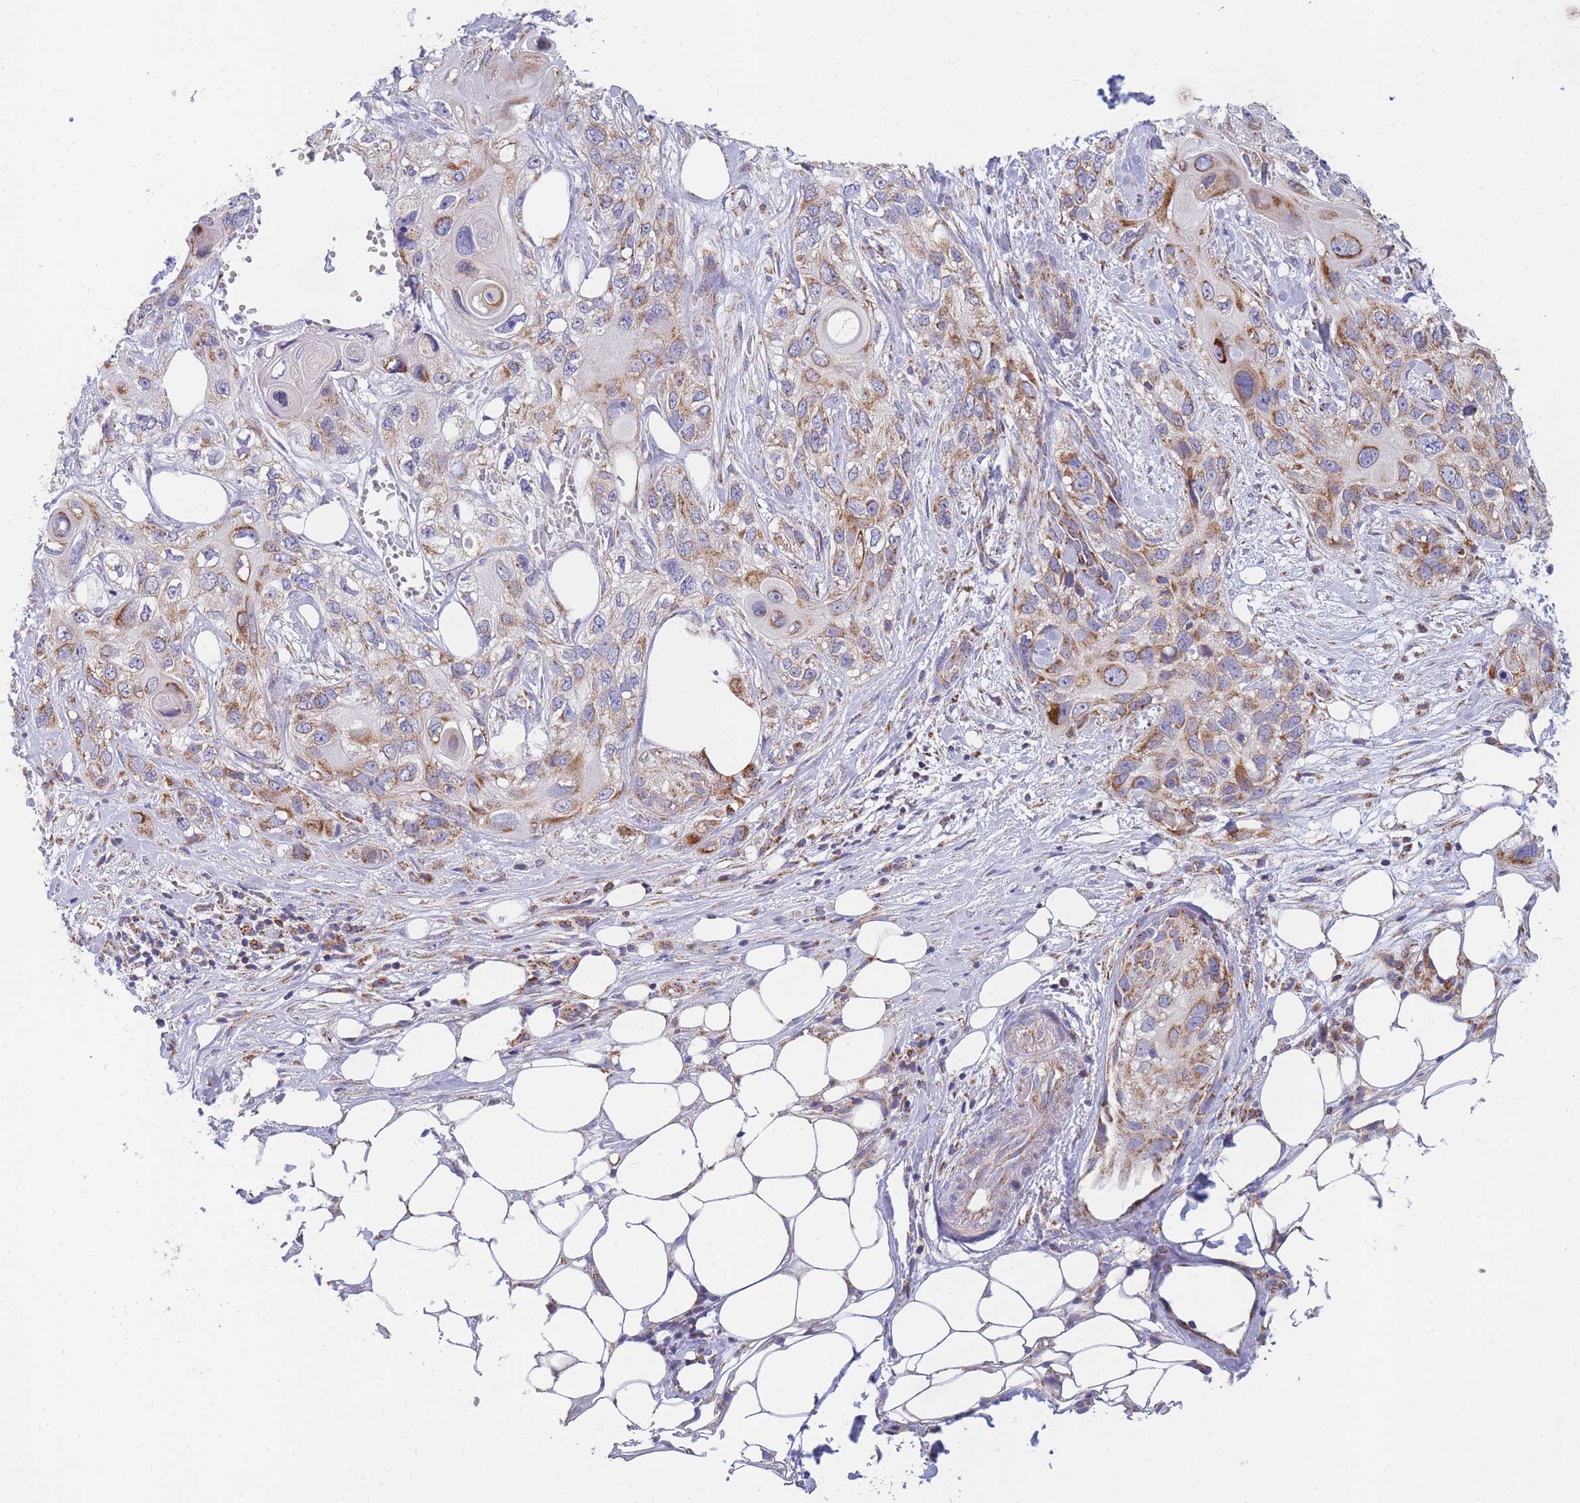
{"staining": {"intensity": "moderate", "quantity": "25%-75%", "location": "cytoplasmic/membranous"}, "tissue": "skin cancer", "cell_type": "Tumor cells", "image_type": "cancer", "snomed": [{"axis": "morphology", "description": "Normal tissue, NOS"}, {"axis": "morphology", "description": "Squamous cell carcinoma, NOS"}, {"axis": "topography", "description": "Skin"}], "caption": "Immunohistochemical staining of skin cancer displays medium levels of moderate cytoplasmic/membranous expression in approximately 25%-75% of tumor cells. Immunohistochemistry (ihc) stains the protein of interest in brown and the nuclei are stained blue.", "gene": "MRPS11", "patient": {"sex": "male", "age": 72}}